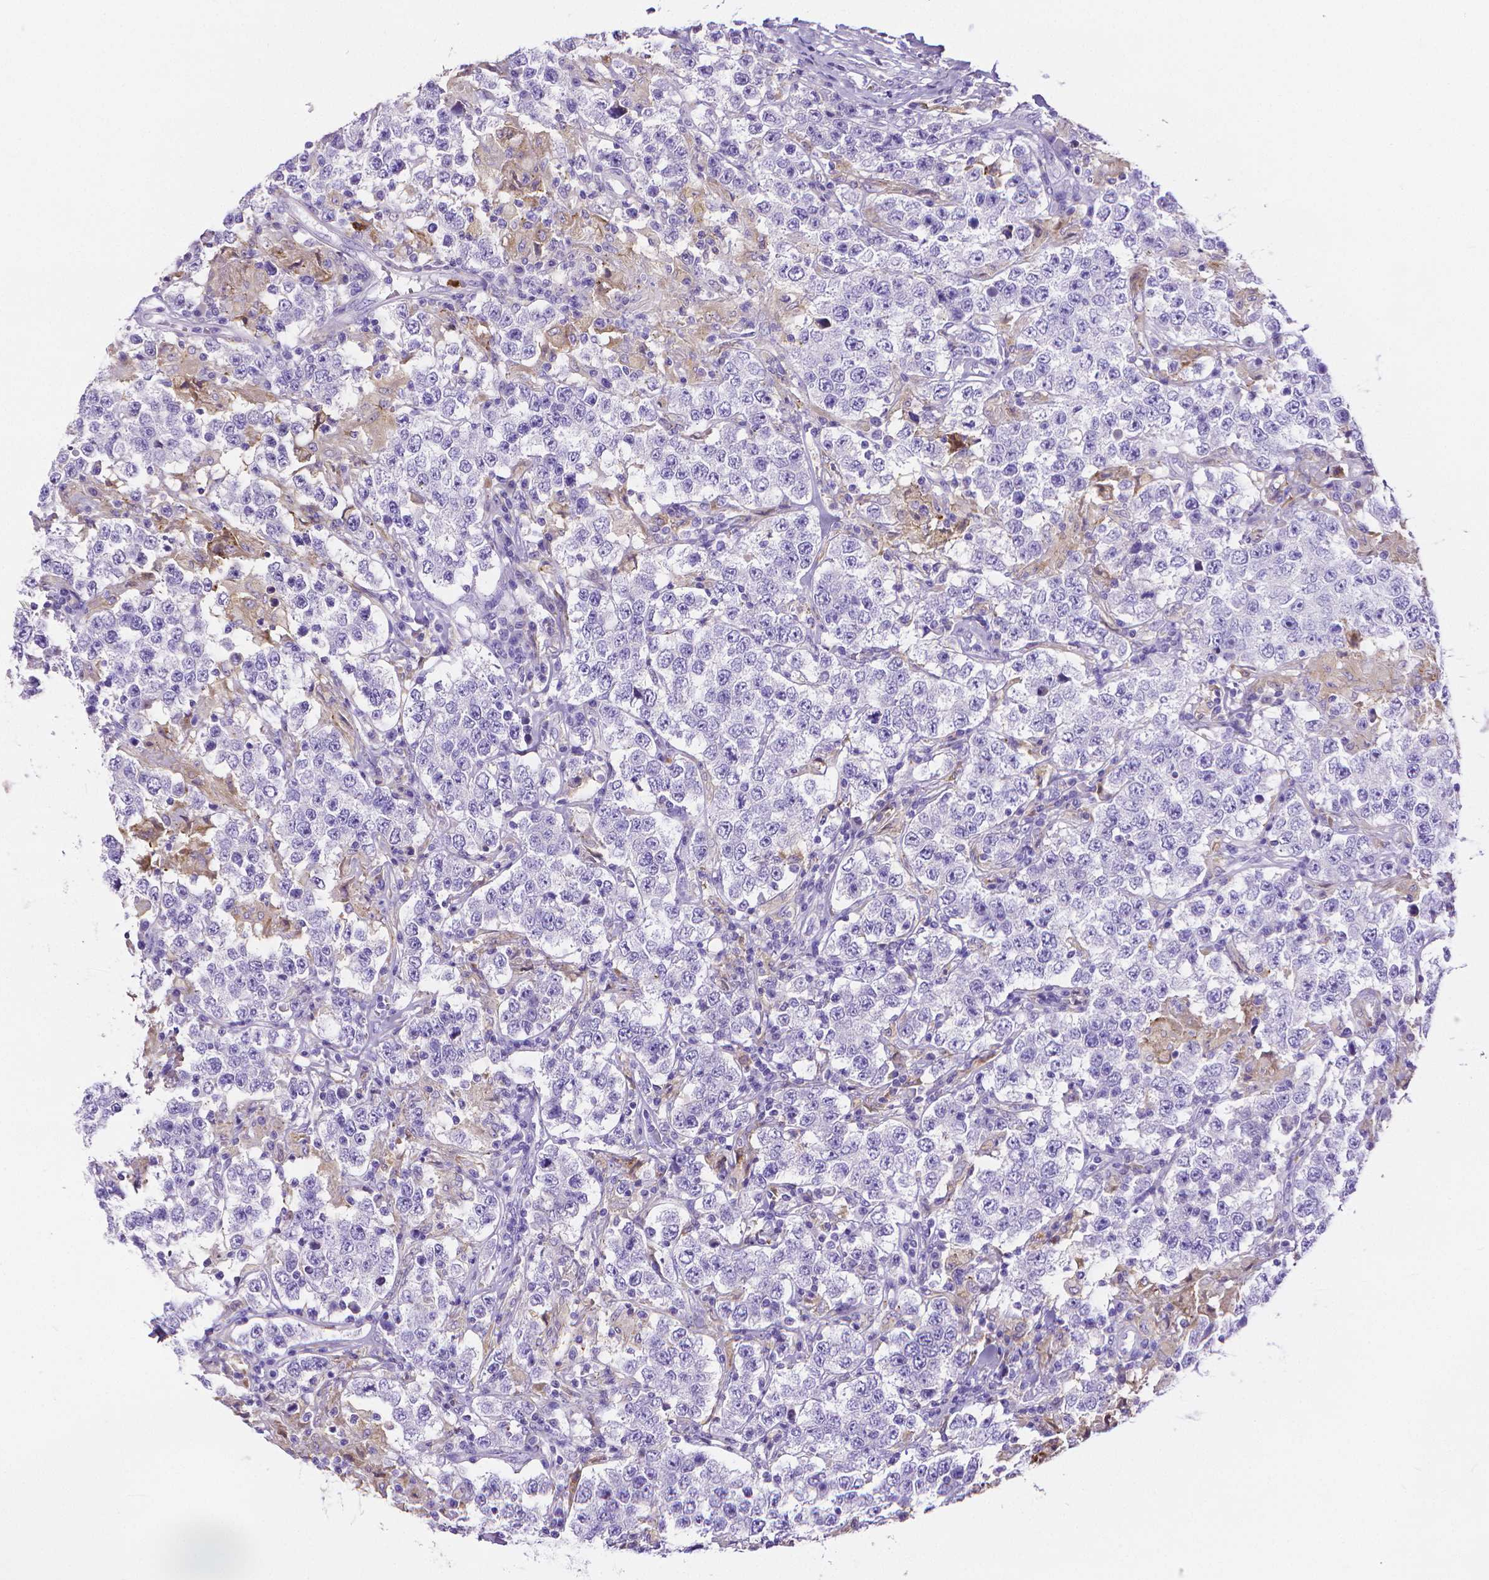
{"staining": {"intensity": "negative", "quantity": "none", "location": "none"}, "tissue": "testis cancer", "cell_type": "Tumor cells", "image_type": "cancer", "snomed": [{"axis": "morphology", "description": "Seminoma, NOS"}, {"axis": "morphology", "description": "Carcinoma, Embryonal, NOS"}, {"axis": "topography", "description": "Testis"}], "caption": "Immunohistochemistry (IHC) image of testis cancer stained for a protein (brown), which demonstrates no positivity in tumor cells. (DAB immunohistochemistry (IHC) visualized using brightfield microscopy, high magnification).", "gene": "MMP9", "patient": {"sex": "male", "age": 41}}